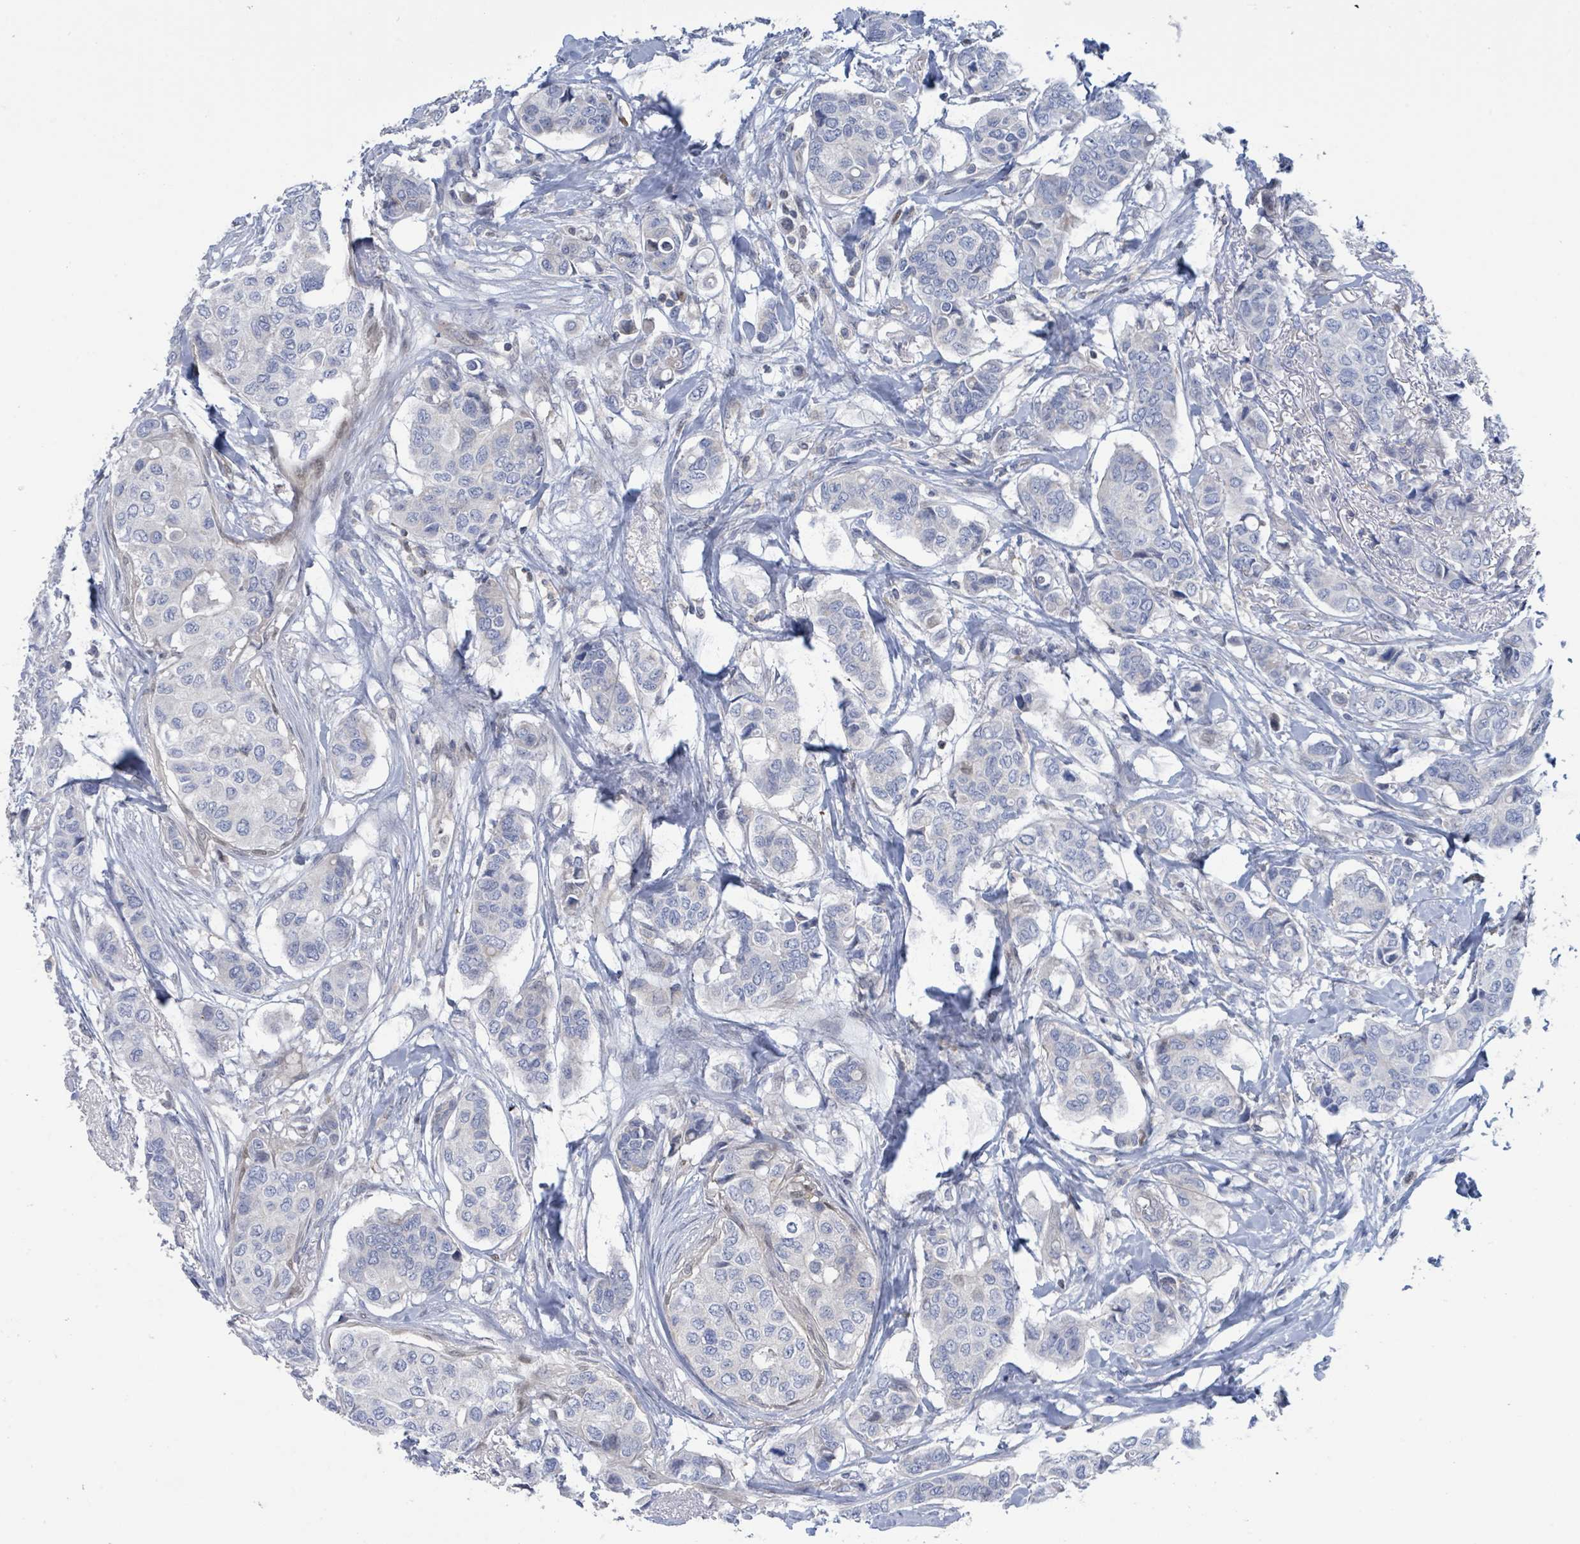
{"staining": {"intensity": "negative", "quantity": "none", "location": "none"}, "tissue": "breast cancer", "cell_type": "Tumor cells", "image_type": "cancer", "snomed": [{"axis": "morphology", "description": "Lobular carcinoma"}, {"axis": "topography", "description": "Breast"}], "caption": "The image shows no significant positivity in tumor cells of lobular carcinoma (breast).", "gene": "DGKZ", "patient": {"sex": "female", "age": 51}}